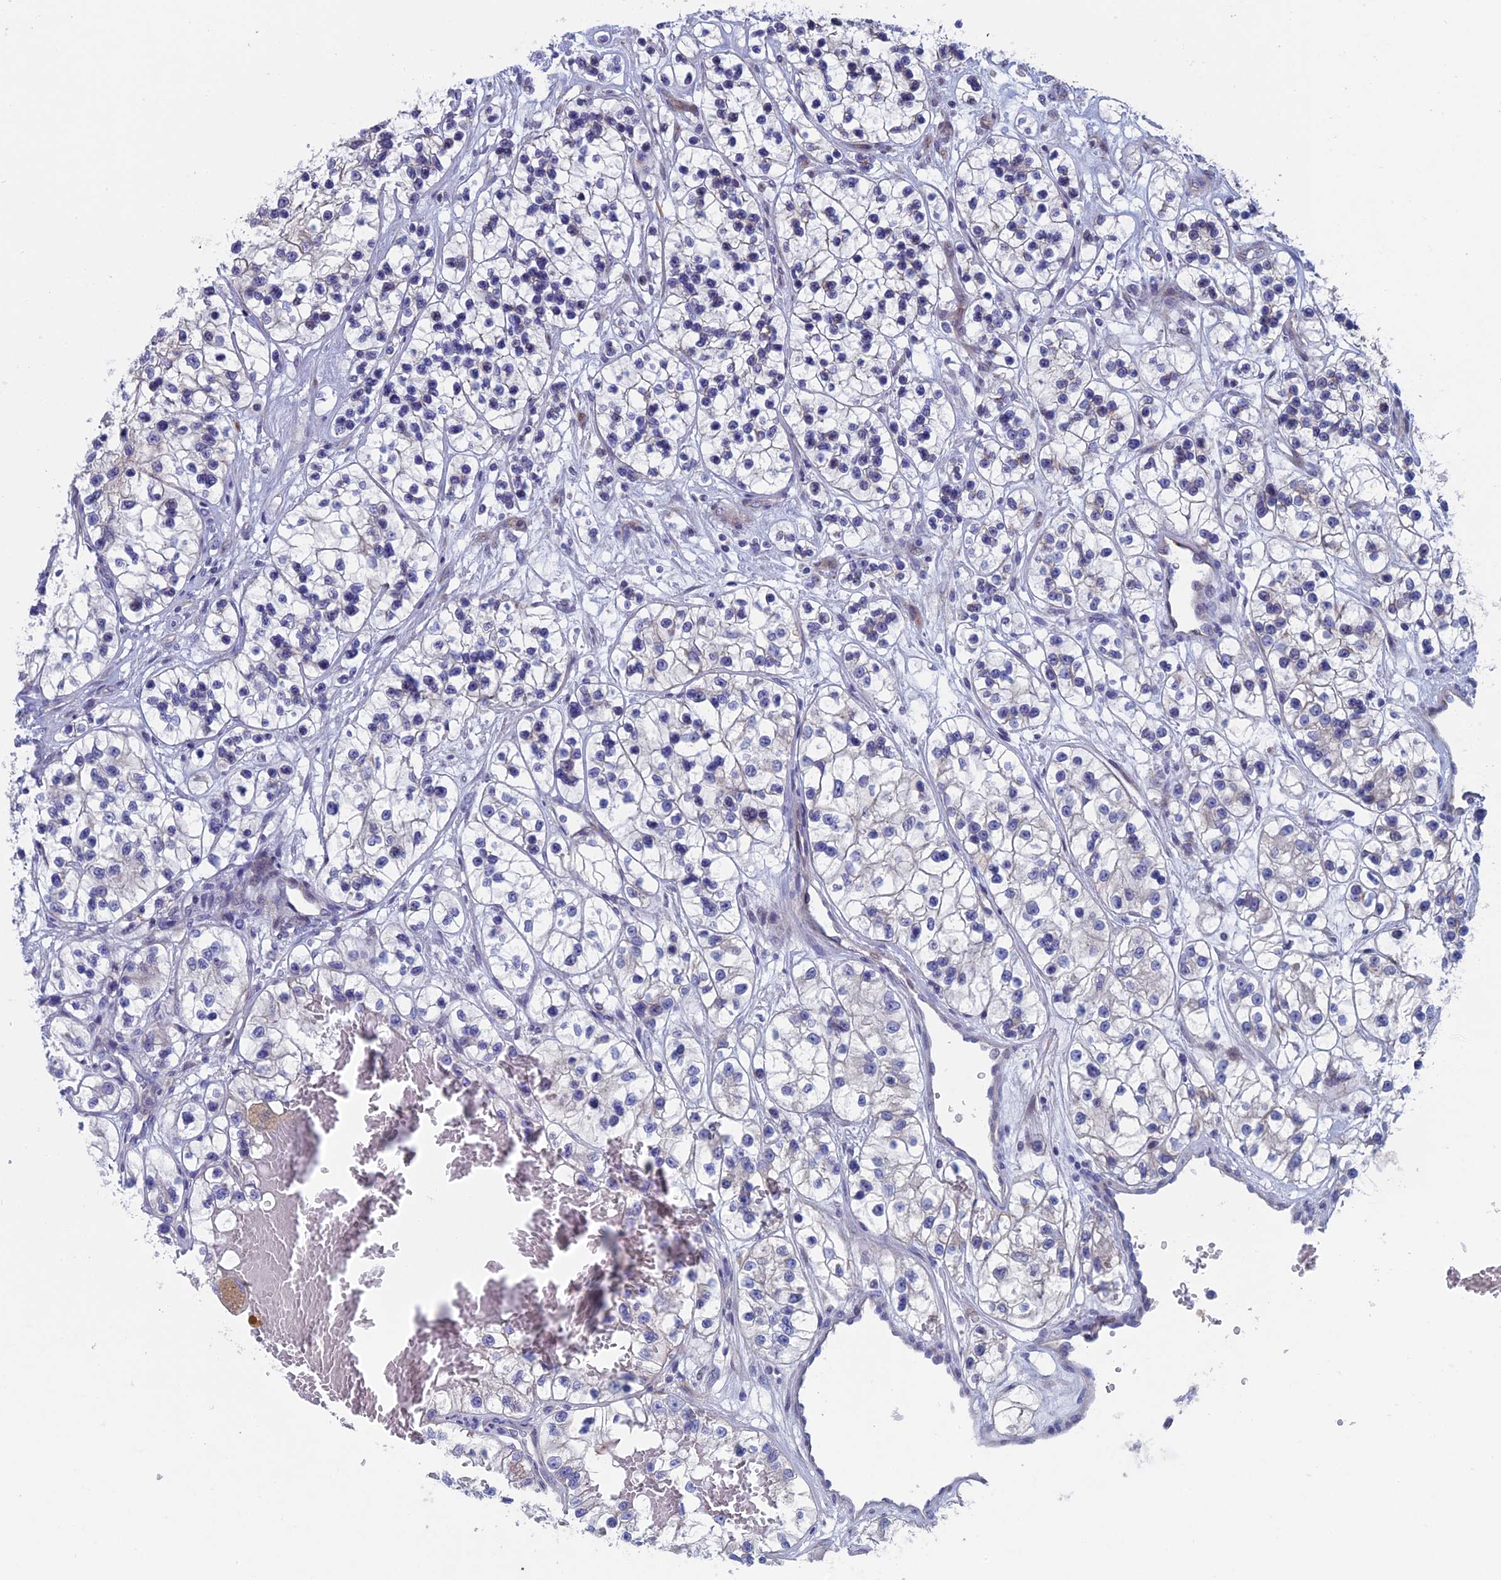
{"staining": {"intensity": "negative", "quantity": "none", "location": "none"}, "tissue": "renal cancer", "cell_type": "Tumor cells", "image_type": "cancer", "snomed": [{"axis": "morphology", "description": "Adenocarcinoma, NOS"}, {"axis": "topography", "description": "Kidney"}], "caption": "The histopathology image reveals no significant expression in tumor cells of renal adenocarcinoma.", "gene": "NIBAN3", "patient": {"sex": "female", "age": 57}}